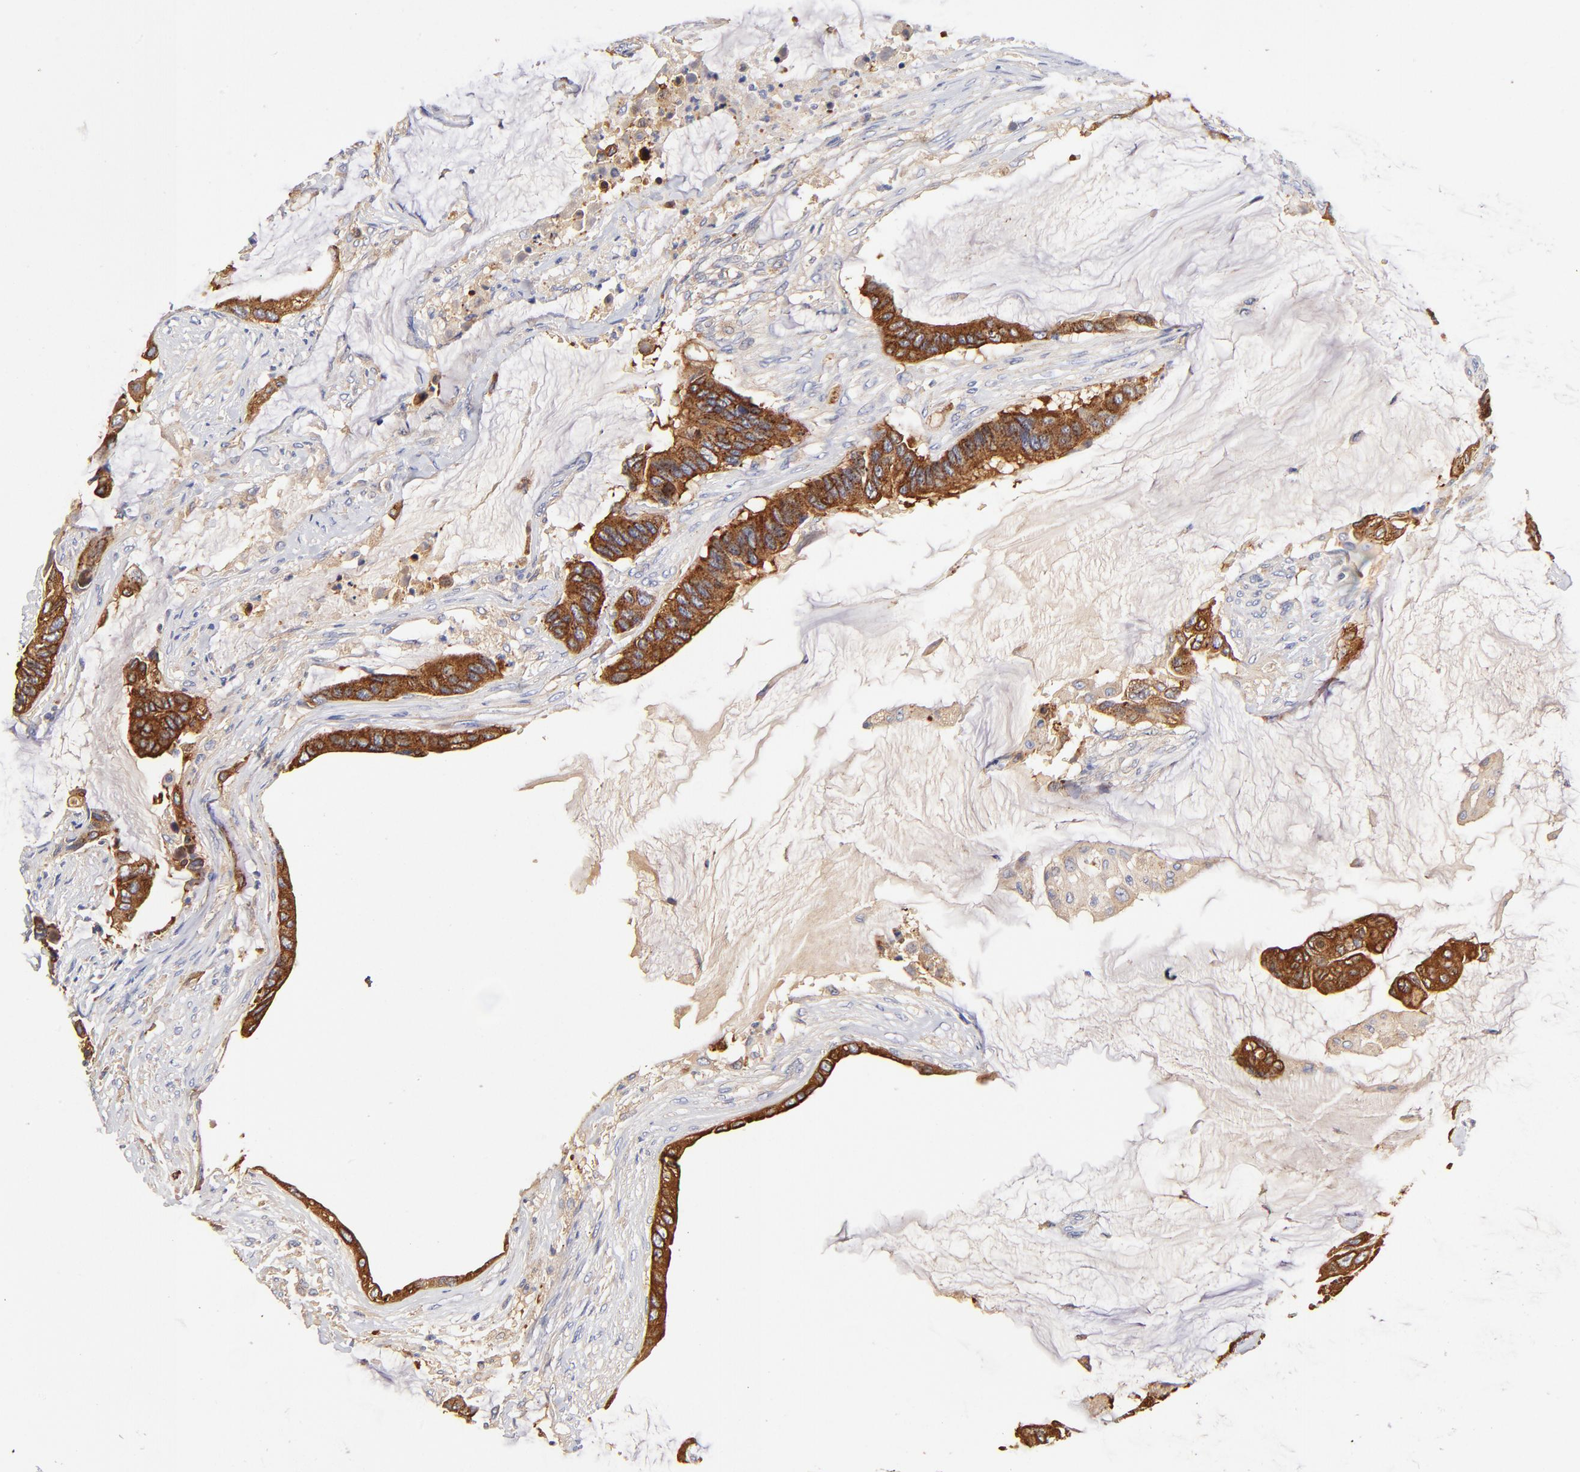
{"staining": {"intensity": "strong", "quantity": ">75%", "location": "cytoplasmic/membranous"}, "tissue": "colorectal cancer", "cell_type": "Tumor cells", "image_type": "cancer", "snomed": [{"axis": "morphology", "description": "Adenocarcinoma, NOS"}, {"axis": "topography", "description": "Rectum"}], "caption": "Immunohistochemistry (IHC) photomicrograph of colorectal cancer (adenocarcinoma) stained for a protein (brown), which shows high levels of strong cytoplasmic/membranous expression in about >75% of tumor cells.", "gene": "CD2AP", "patient": {"sex": "female", "age": 59}}